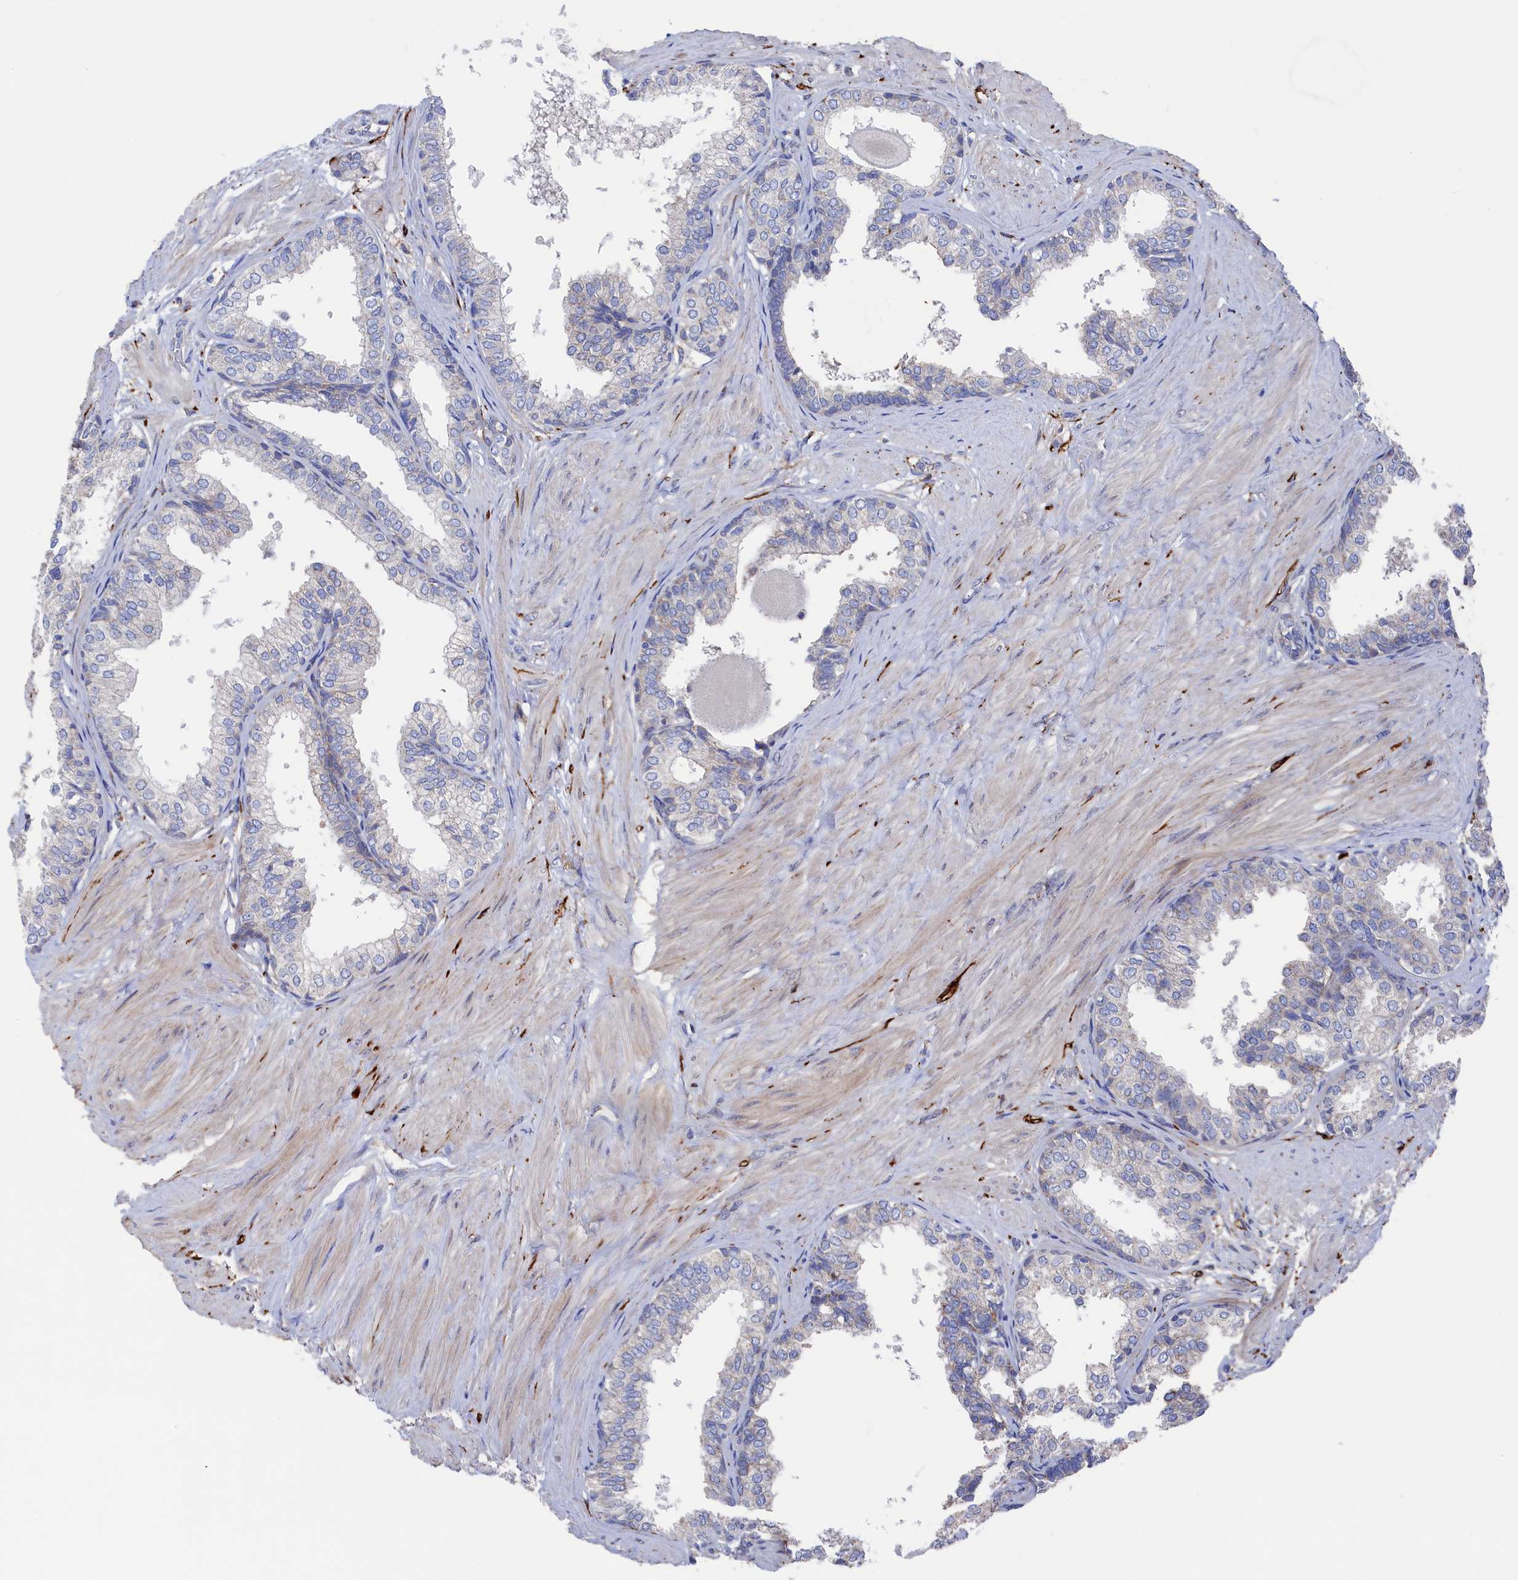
{"staining": {"intensity": "moderate", "quantity": "<25%", "location": "cytoplasmic/membranous"}, "tissue": "prostate", "cell_type": "Glandular cells", "image_type": "normal", "snomed": [{"axis": "morphology", "description": "Normal tissue, NOS"}, {"axis": "topography", "description": "Prostate"}], "caption": "Immunohistochemistry (IHC) (DAB (3,3'-diaminobenzidine)) staining of normal prostate shows moderate cytoplasmic/membranous protein positivity in approximately <25% of glandular cells. Nuclei are stained in blue.", "gene": "C12orf73", "patient": {"sex": "male", "age": 48}}